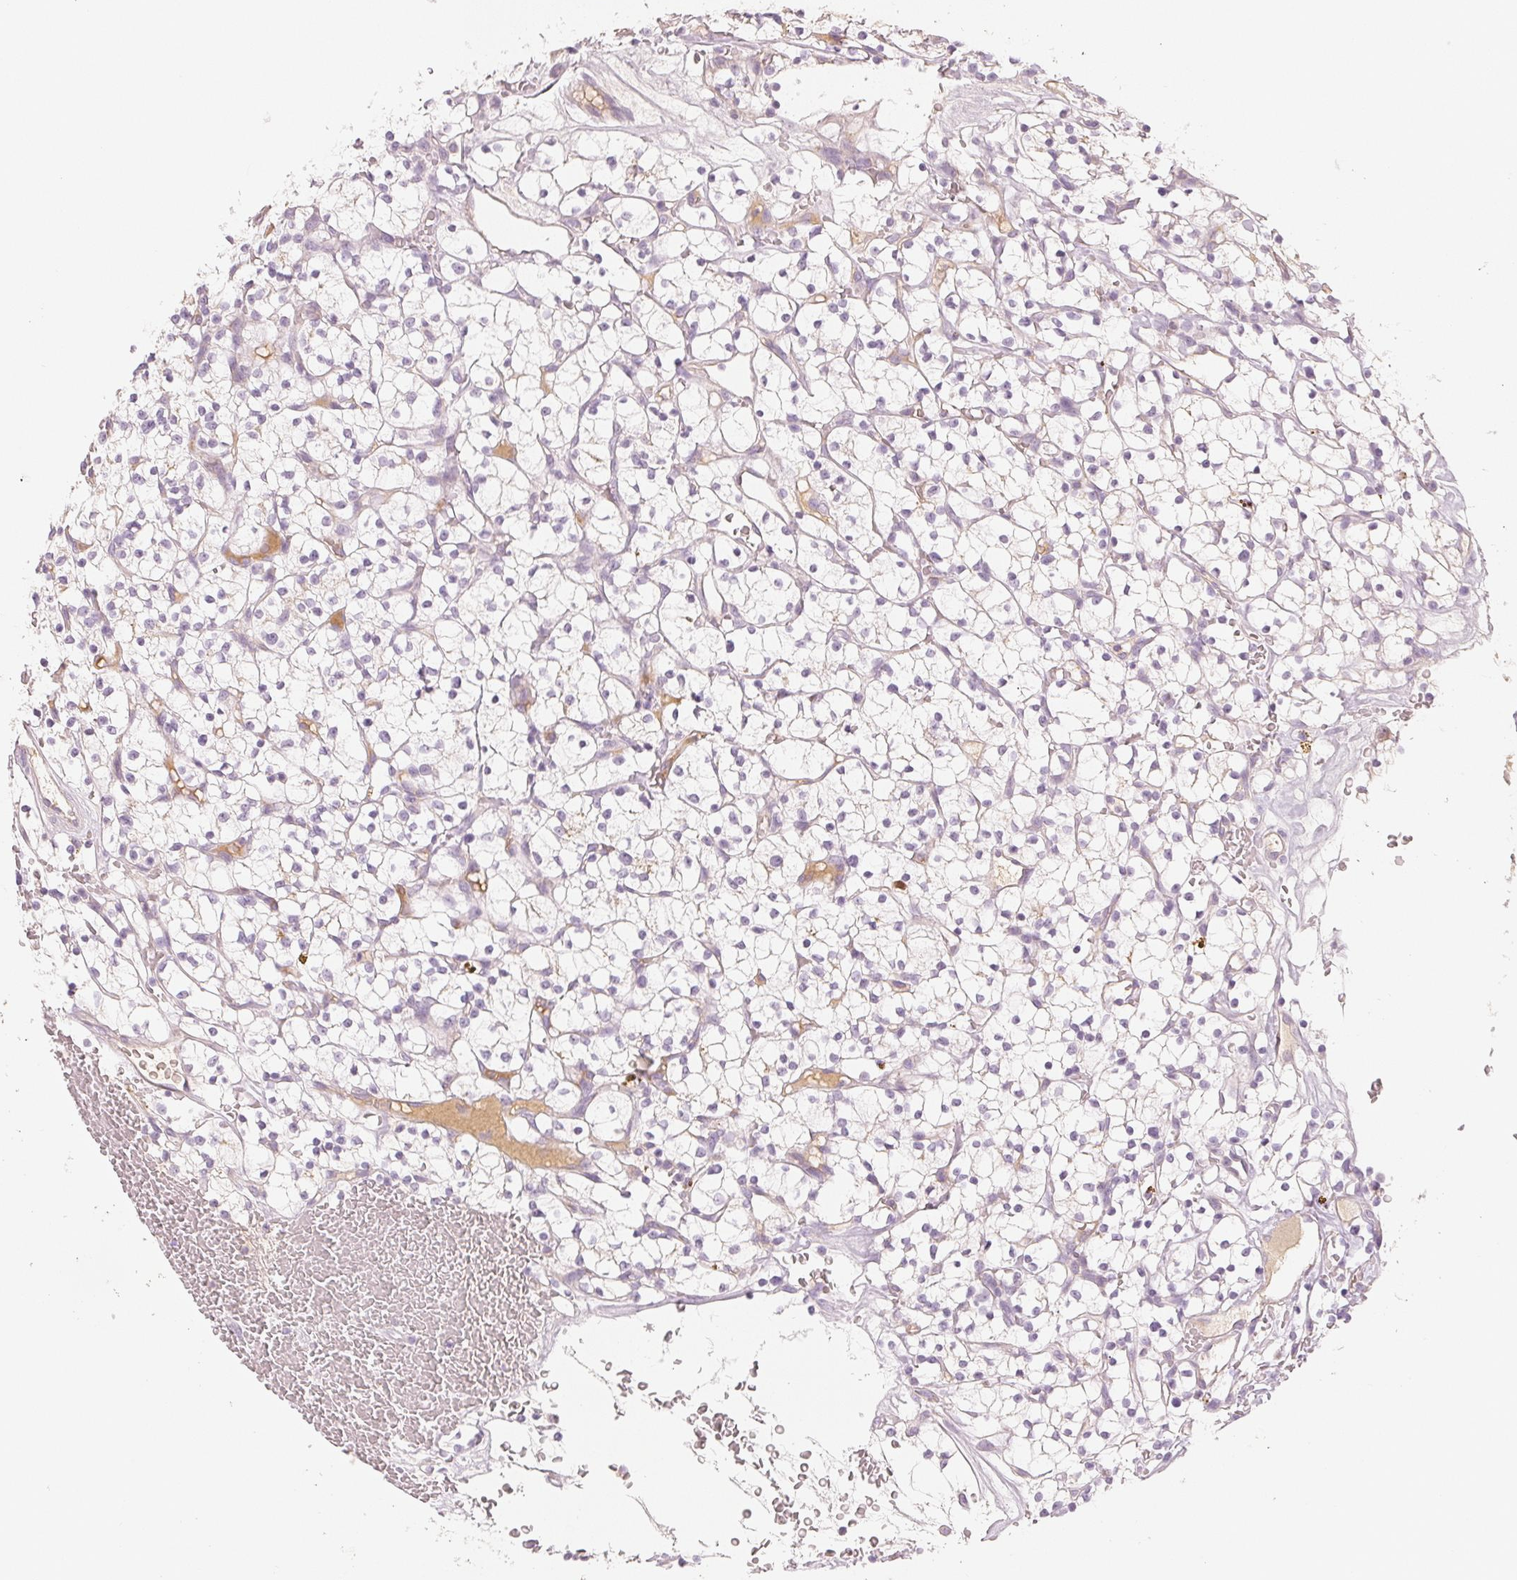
{"staining": {"intensity": "negative", "quantity": "none", "location": "none"}, "tissue": "renal cancer", "cell_type": "Tumor cells", "image_type": "cancer", "snomed": [{"axis": "morphology", "description": "Adenocarcinoma, NOS"}, {"axis": "topography", "description": "Kidney"}], "caption": "Immunohistochemistry micrograph of neoplastic tissue: renal cancer (adenocarcinoma) stained with DAB (3,3'-diaminobenzidine) displays no significant protein expression in tumor cells.", "gene": "RMDN2", "patient": {"sex": "female", "age": 64}}